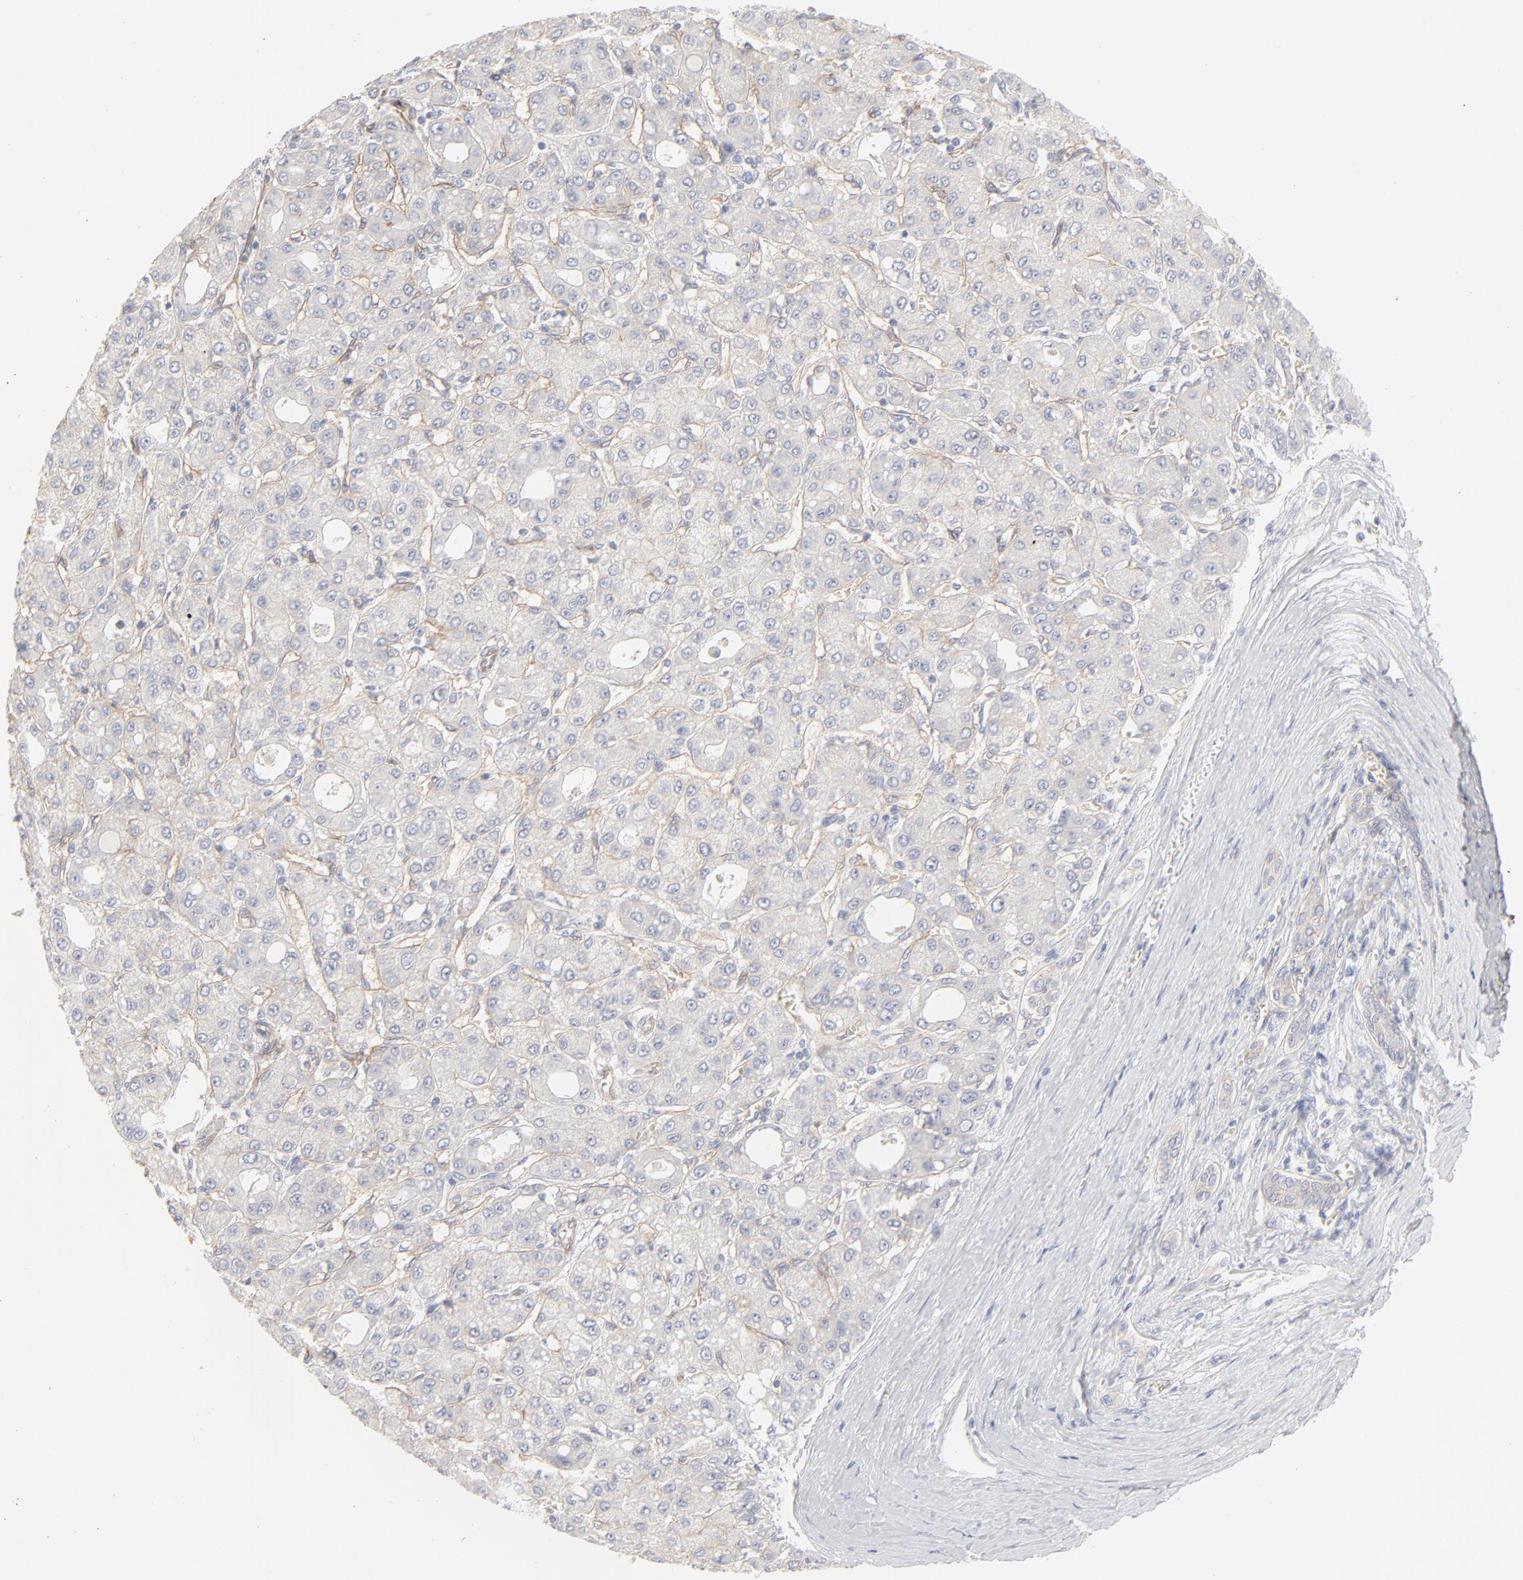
{"staining": {"intensity": "negative", "quantity": "none", "location": "none"}, "tissue": "liver cancer", "cell_type": "Tumor cells", "image_type": "cancer", "snomed": [{"axis": "morphology", "description": "Carcinoma, Hepatocellular, NOS"}, {"axis": "topography", "description": "Liver"}], "caption": "DAB (3,3'-diaminobenzidine) immunohistochemical staining of human liver cancer (hepatocellular carcinoma) displays no significant staining in tumor cells.", "gene": "ITGA5", "patient": {"sex": "male", "age": 69}}